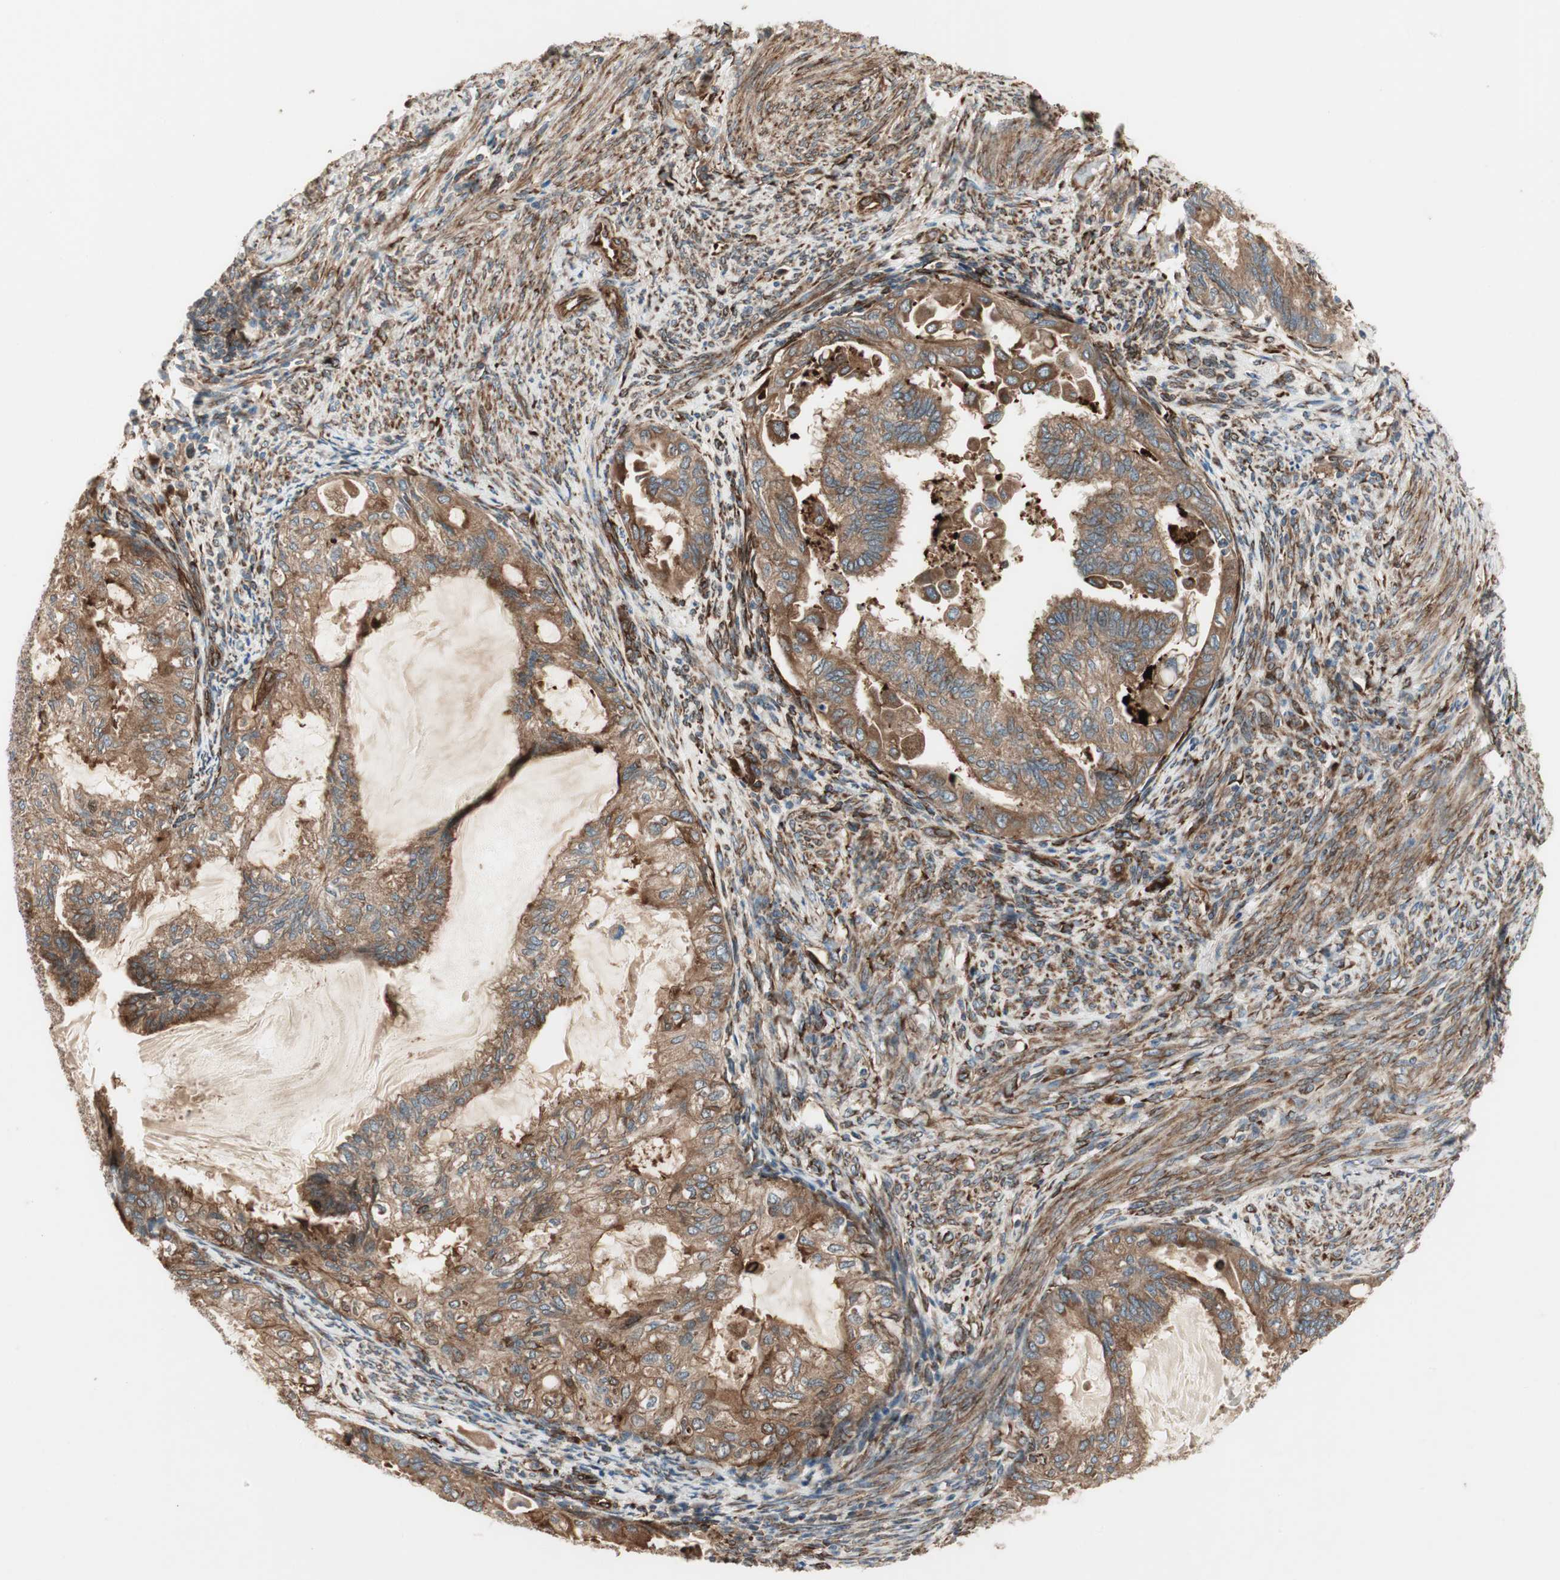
{"staining": {"intensity": "moderate", "quantity": ">75%", "location": "cytoplasmic/membranous"}, "tissue": "cervical cancer", "cell_type": "Tumor cells", "image_type": "cancer", "snomed": [{"axis": "morphology", "description": "Normal tissue, NOS"}, {"axis": "morphology", "description": "Adenocarcinoma, NOS"}, {"axis": "topography", "description": "Cervix"}, {"axis": "topography", "description": "Endometrium"}], "caption": "A brown stain shows moderate cytoplasmic/membranous expression of a protein in adenocarcinoma (cervical) tumor cells.", "gene": "PRKG1", "patient": {"sex": "female", "age": 86}}